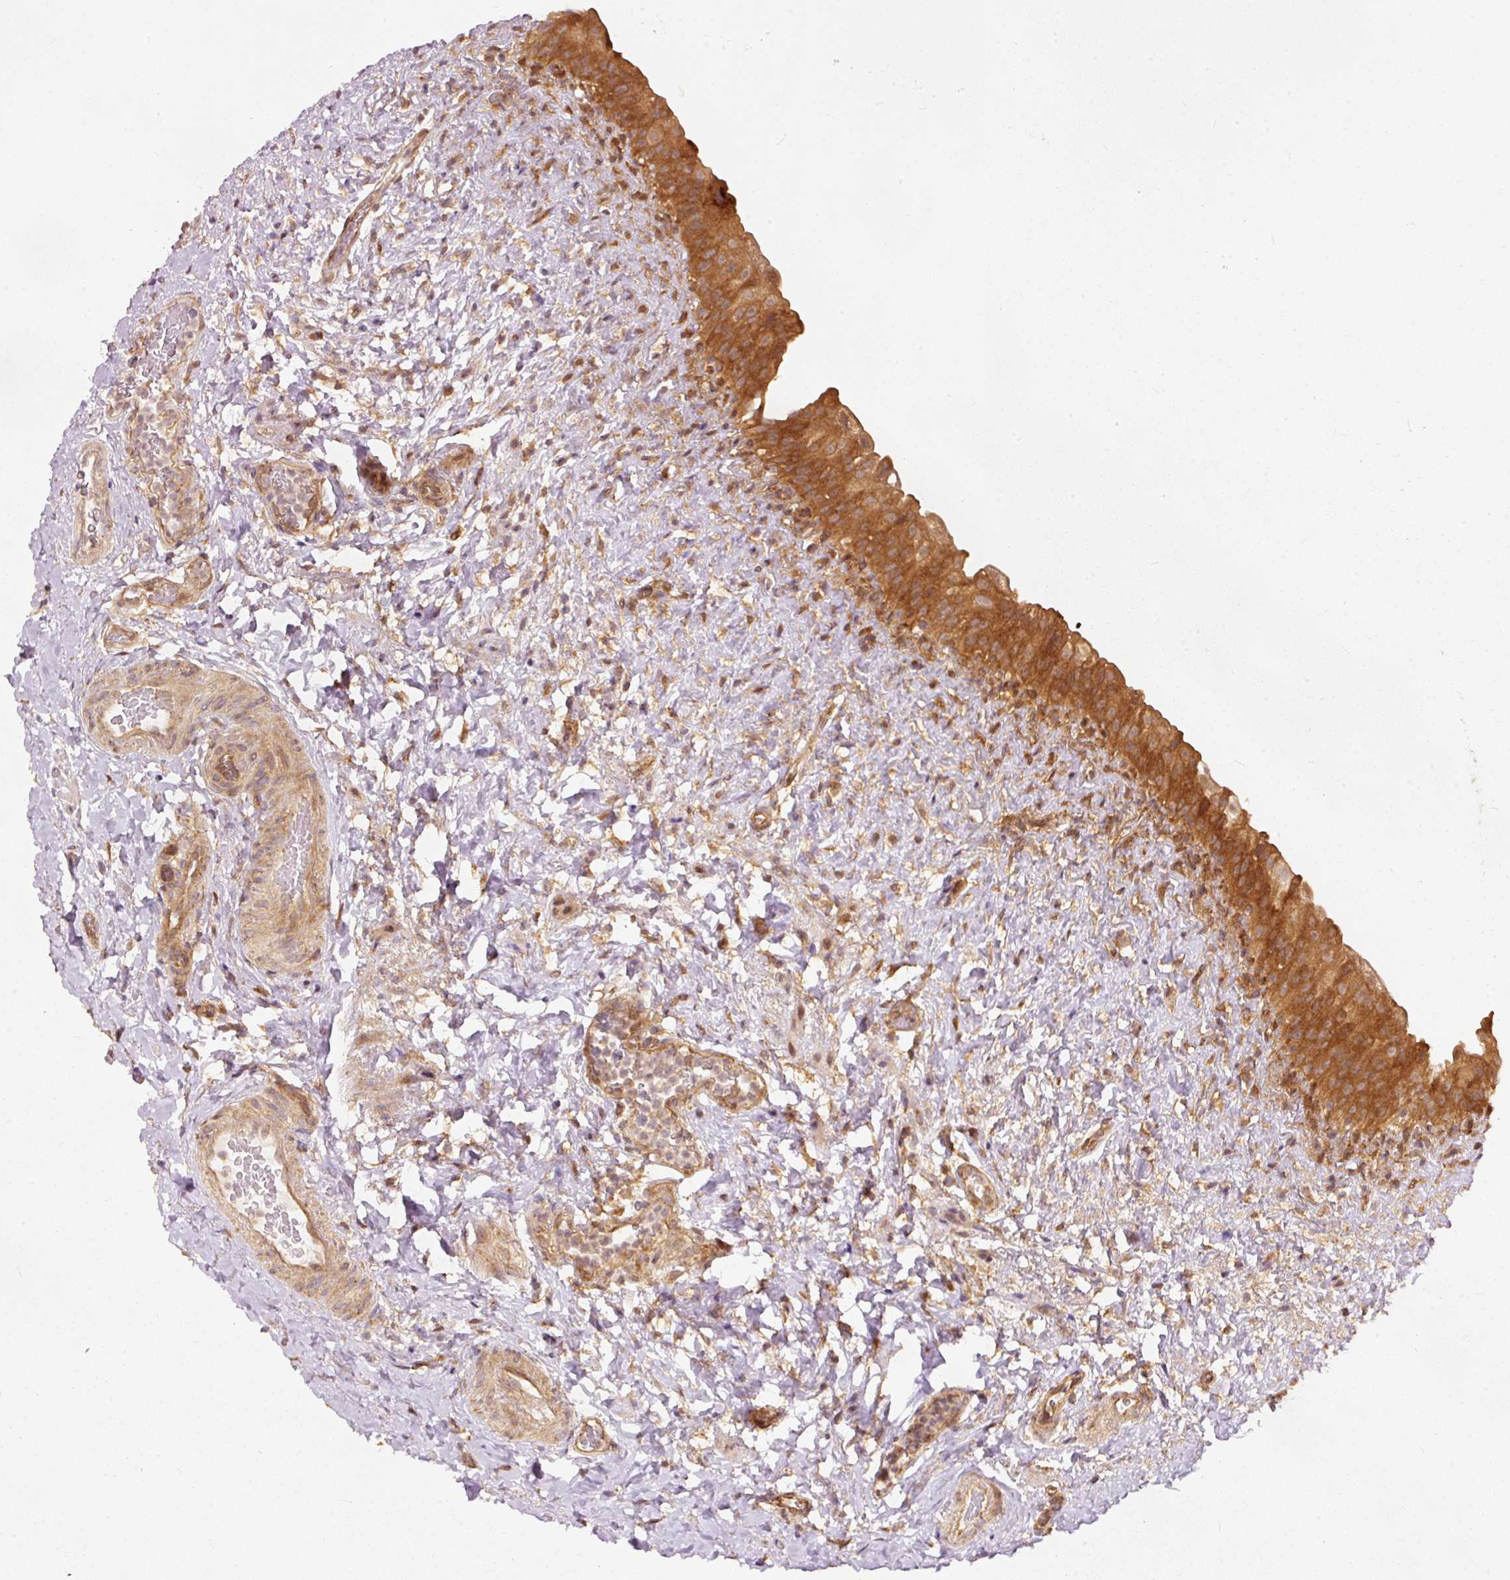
{"staining": {"intensity": "strong", "quantity": ">75%", "location": "cytoplasmic/membranous"}, "tissue": "urinary bladder", "cell_type": "Urothelial cells", "image_type": "normal", "snomed": [{"axis": "morphology", "description": "Normal tissue, NOS"}, {"axis": "topography", "description": "Urinary bladder"}], "caption": "Urothelial cells display strong cytoplasmic/membranous expression in about >75% of cells in normal urinary bladder. (DAB = brown stain, brightfield microscopy at high magnification).", "gene": "EIF3B", "patient": {"sex": "female", "age": 27}}